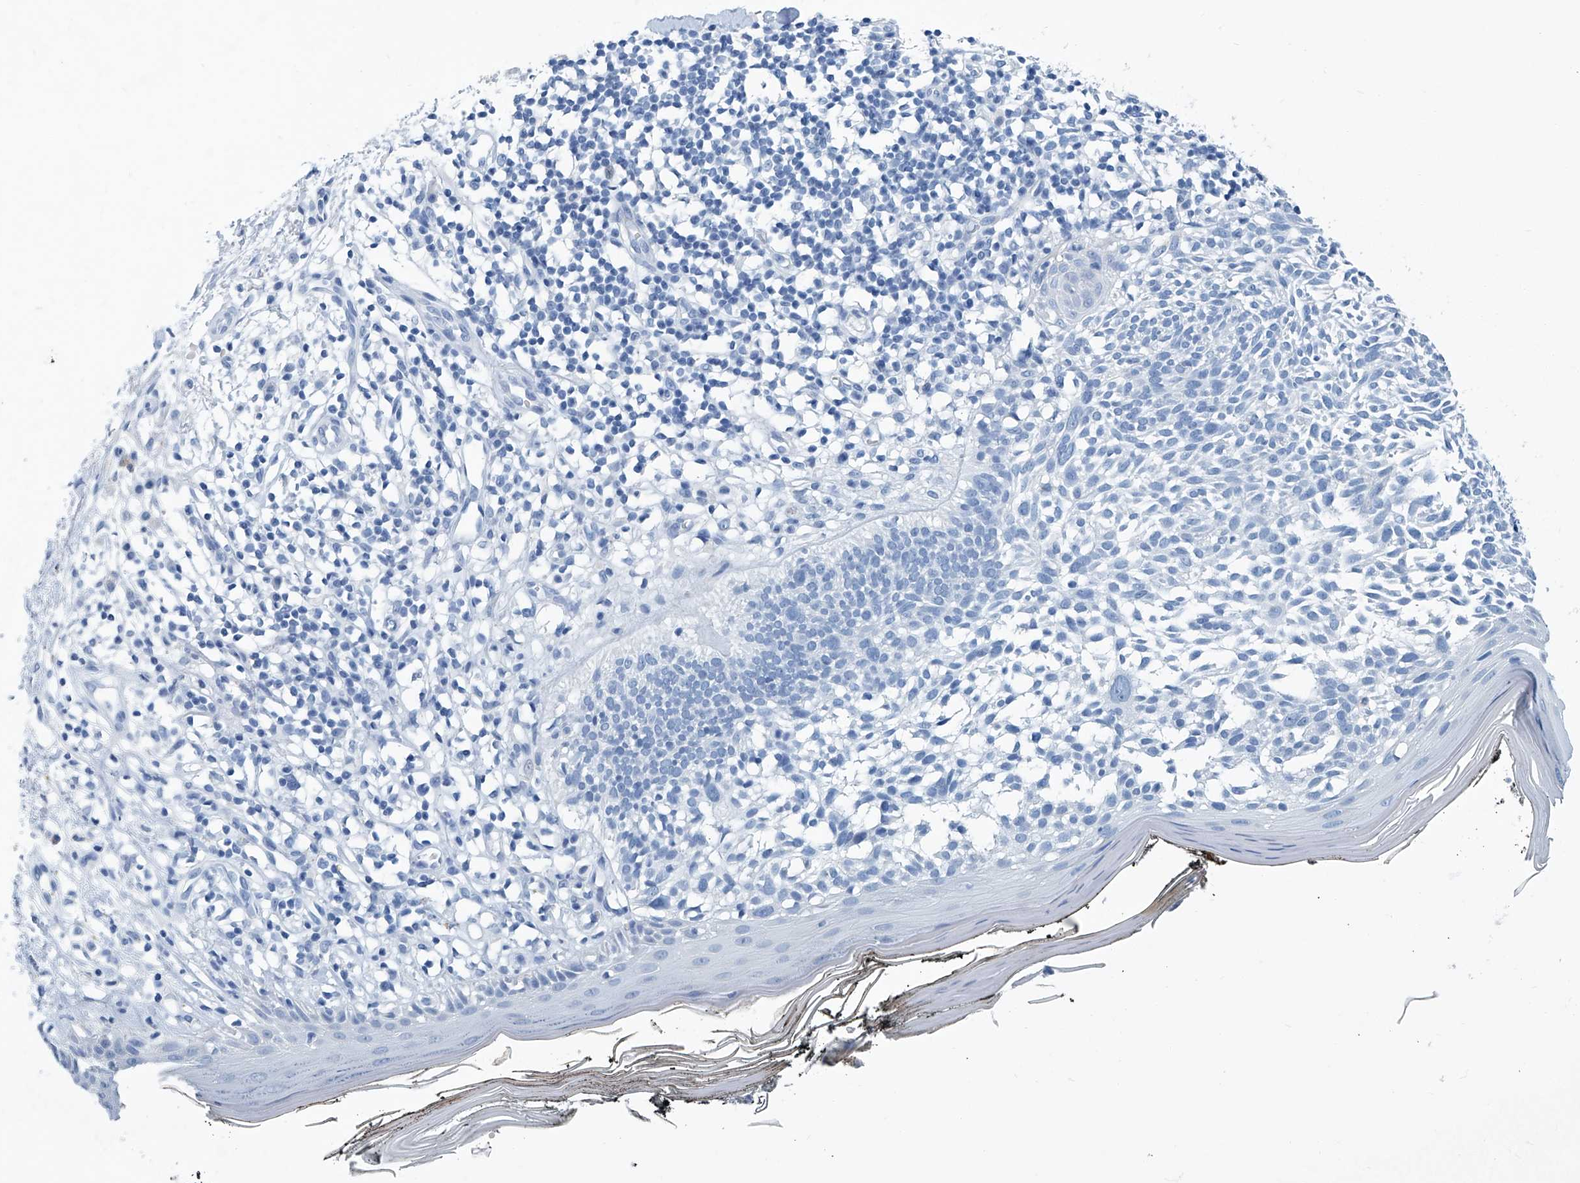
{"staining": {"intensity": "negative", "quantity": "none", "location": "none"}, "tissue": "skin cancer", "cell_type": "Tumor cells", "image_type": "cancer", "snomed": [{"axis": "morphology", "description": "Basal cell carcinoma"}, {"axis": "topography", "description": "Skin"}], "caption": "The micrograph reveals no significant positivity in tumor cells of skin basal cell carcinoma.", "gene": "CYP2A7", "patient": {"sex": "female", "age": 64}}